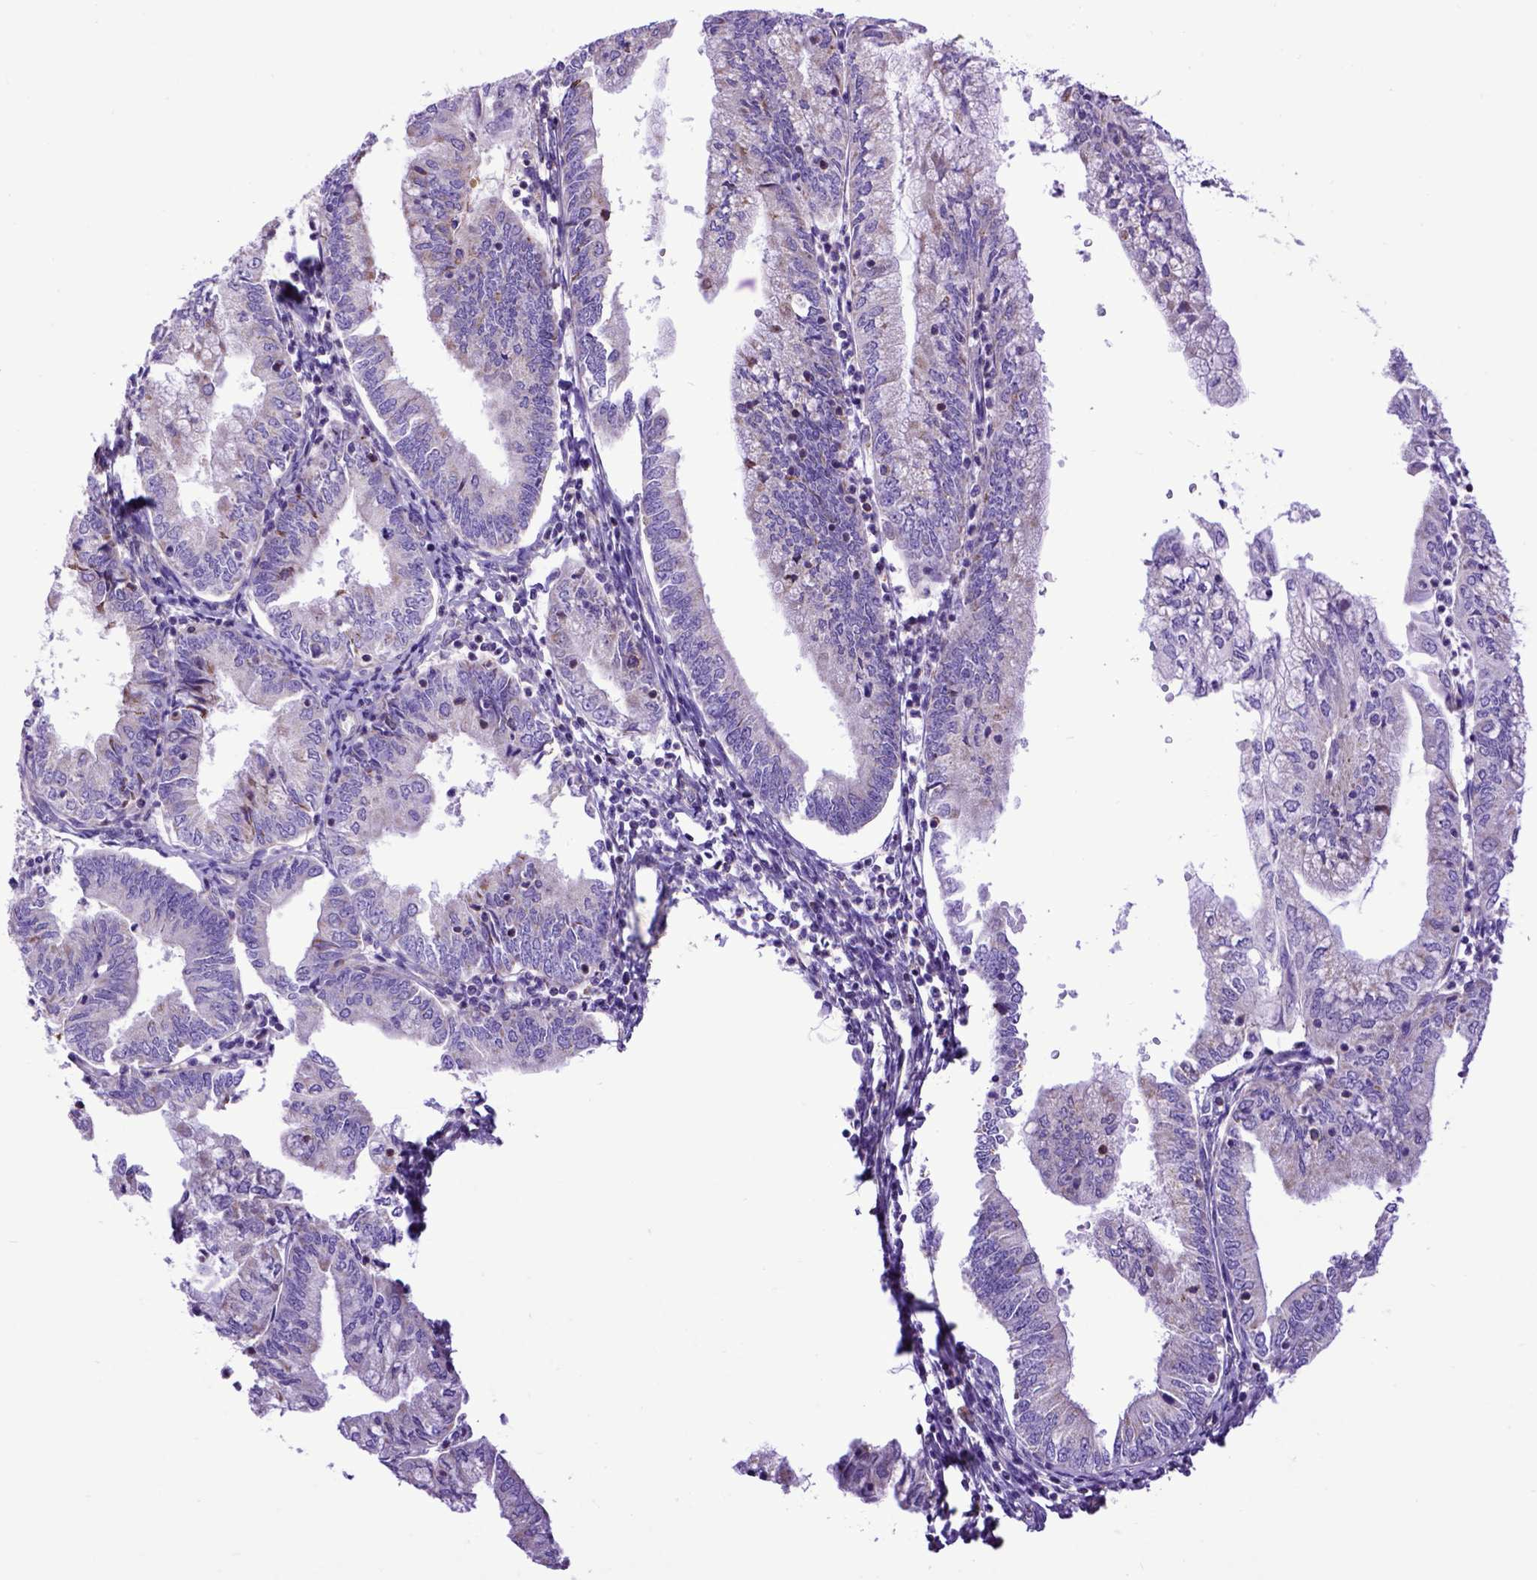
{"staining": {"intensity": "negative", "quantity": "none", "location": "none"}, "tissue": "endometrial cancer", "cell_type": "Tumor cells", "image_type": "cancer", "snomed": [{"axis": "morphology", "description": "Adenocarcinoma, NOS"}, {"axis": "topography", "description": "Endometrium"}], "caption": "This is a photomicrograph of immunohistochemistry staining of endometrial adenocarcinoma, which shows no staining in tumor cells.", "gene": "ASAH2", "patient": {"sex": "female", "age": 55}}